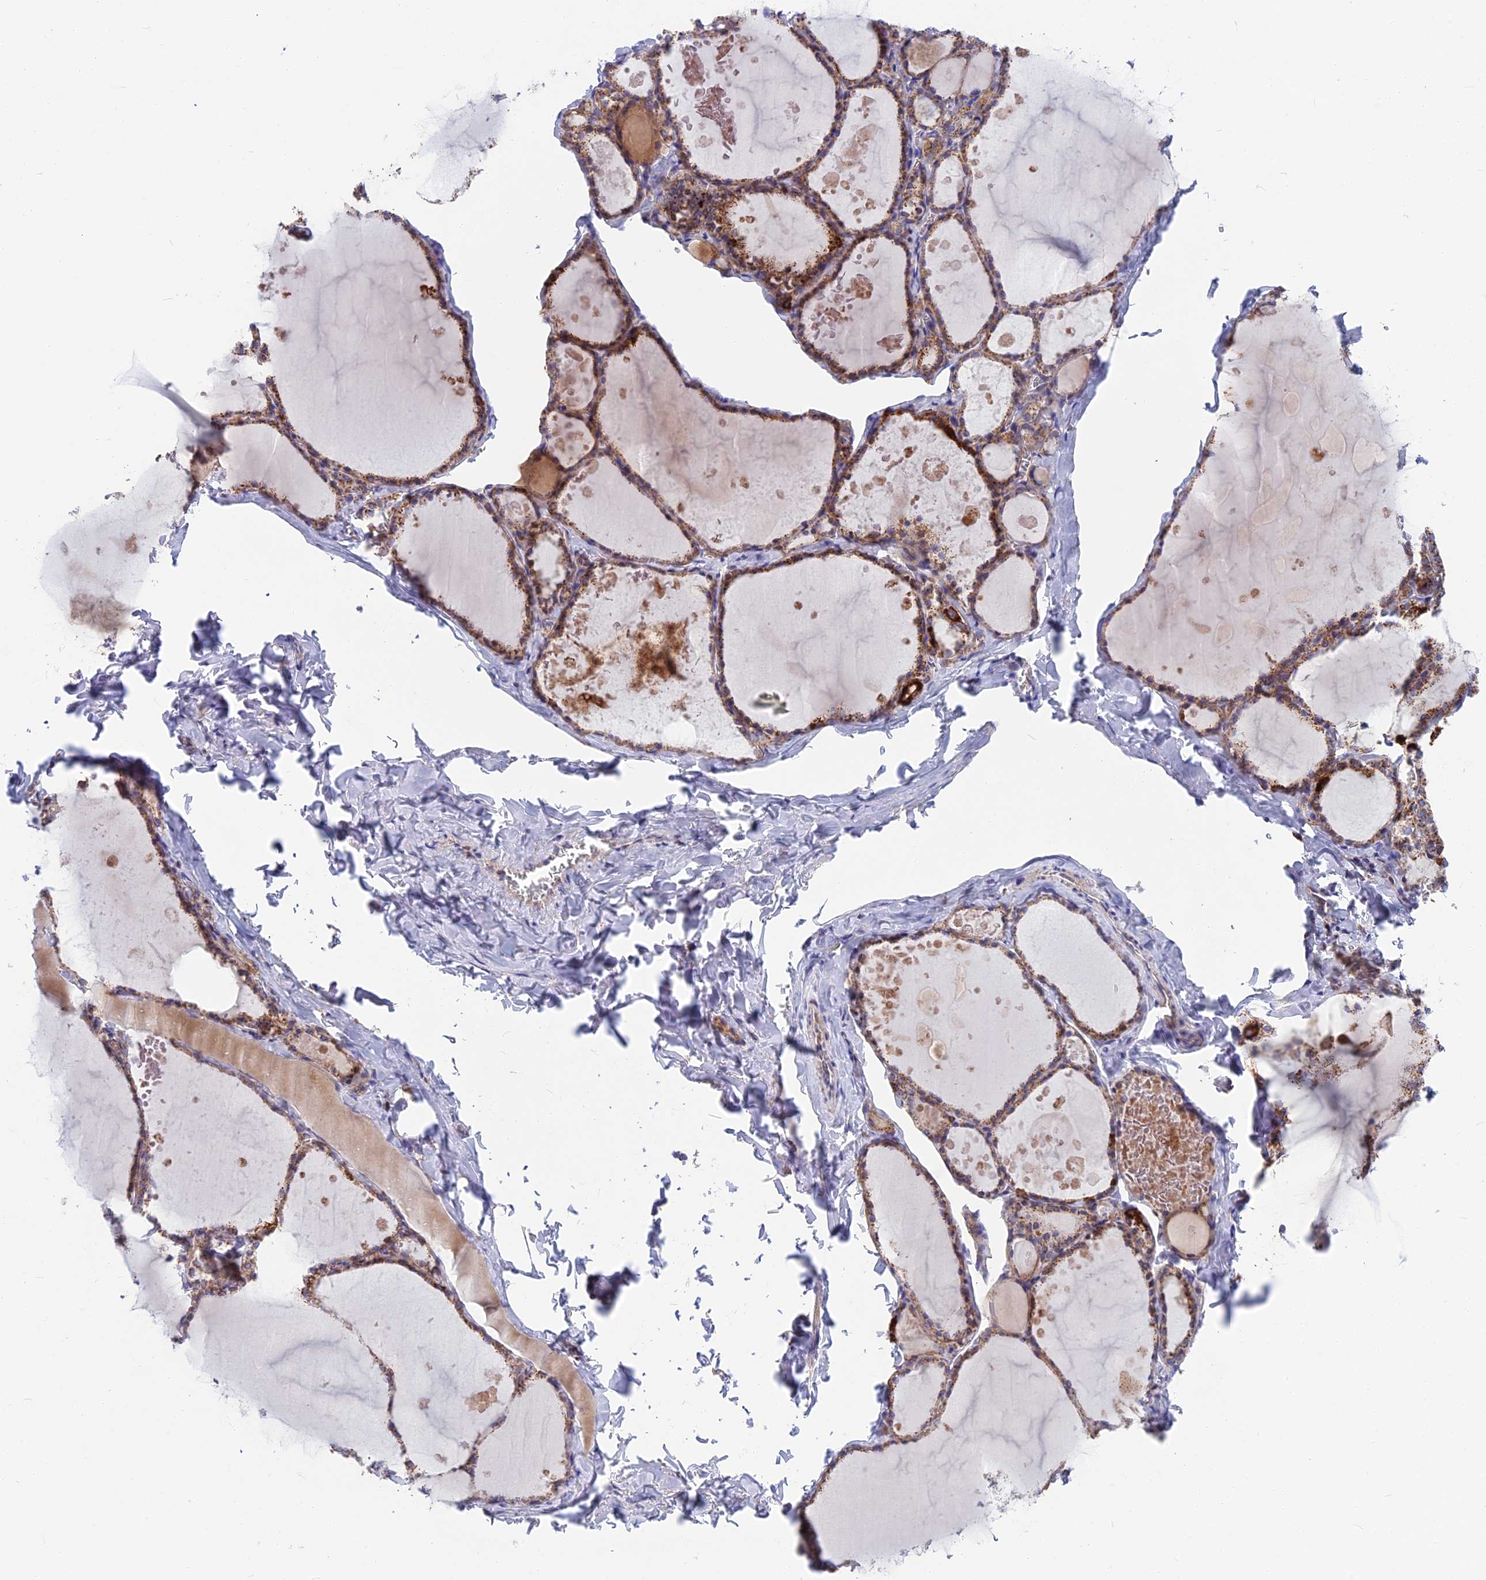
{"staining": {"intensity": "moderate", "quantity": ">75%", "location": "cytoplasmic/membranous"}, "tissue": "thyroid gland", "cell_type": "Glandular cells", "image_type": "normal", "snomed": [{"axis": "morphology", "description": "Normal tissue, NOS"}, {"axis": "topography", "description": "Thyroid gland"}], "caption": "Immunohistochemistry (IHC) of benign human thyroid gland demonstrates medium levels of moderate cytoplasmic/membranous staining in about >75% of glandular cells. (Stains: DAB (3,3'-diaminobenzidine) in brown, nuclei in blue, Microscopy: brightfield microscopy at high magnification).", "gene": "CS", "patient": {"sex": "male", "age": 56}}